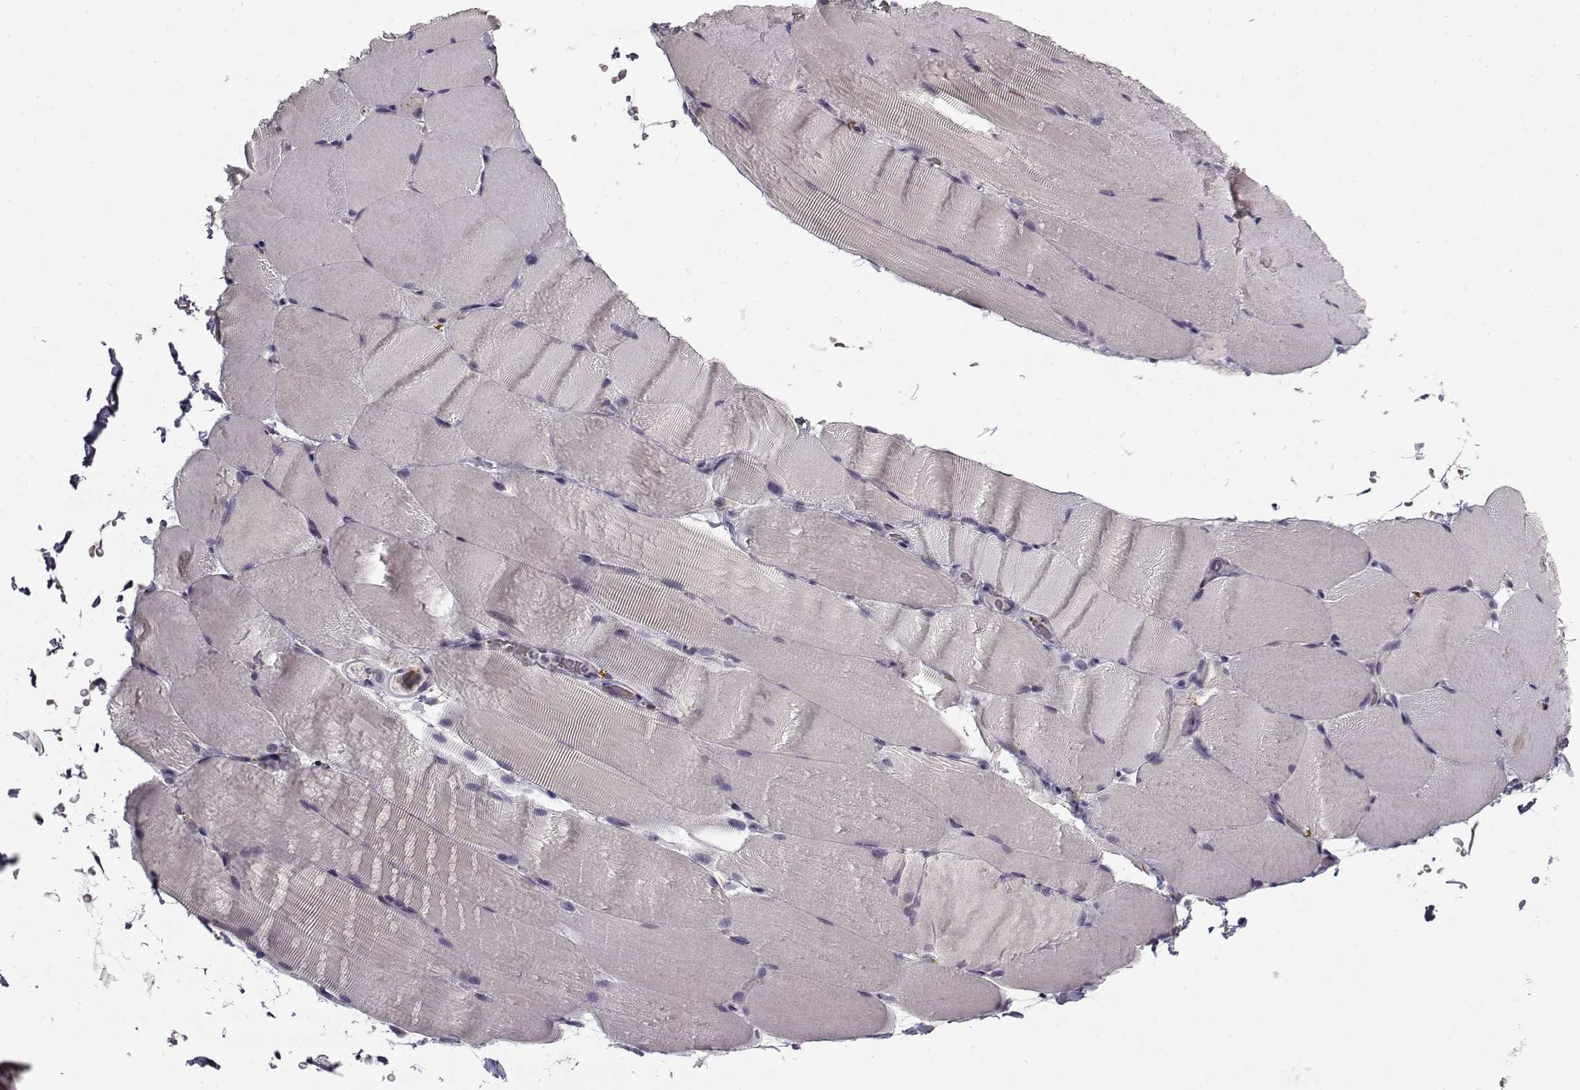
{"staining": {"intensity": "negative", "quantity": "none", "location": "none"}, "tissue": "skeletal muscle", "cell_type": "Myocytes", "image_type": "normal", "snomed": [{"axis": "morphology", "description": "Normal tissue, NOS"}, {"axis": "topography", "description": "Skeletal muscle"}], "caption": "The photomicrograph displays no staining of myocytes in unremarkable skeletal muscle.", "gene": "SNCA", "patient": {"sex": "female", "age": 37}}